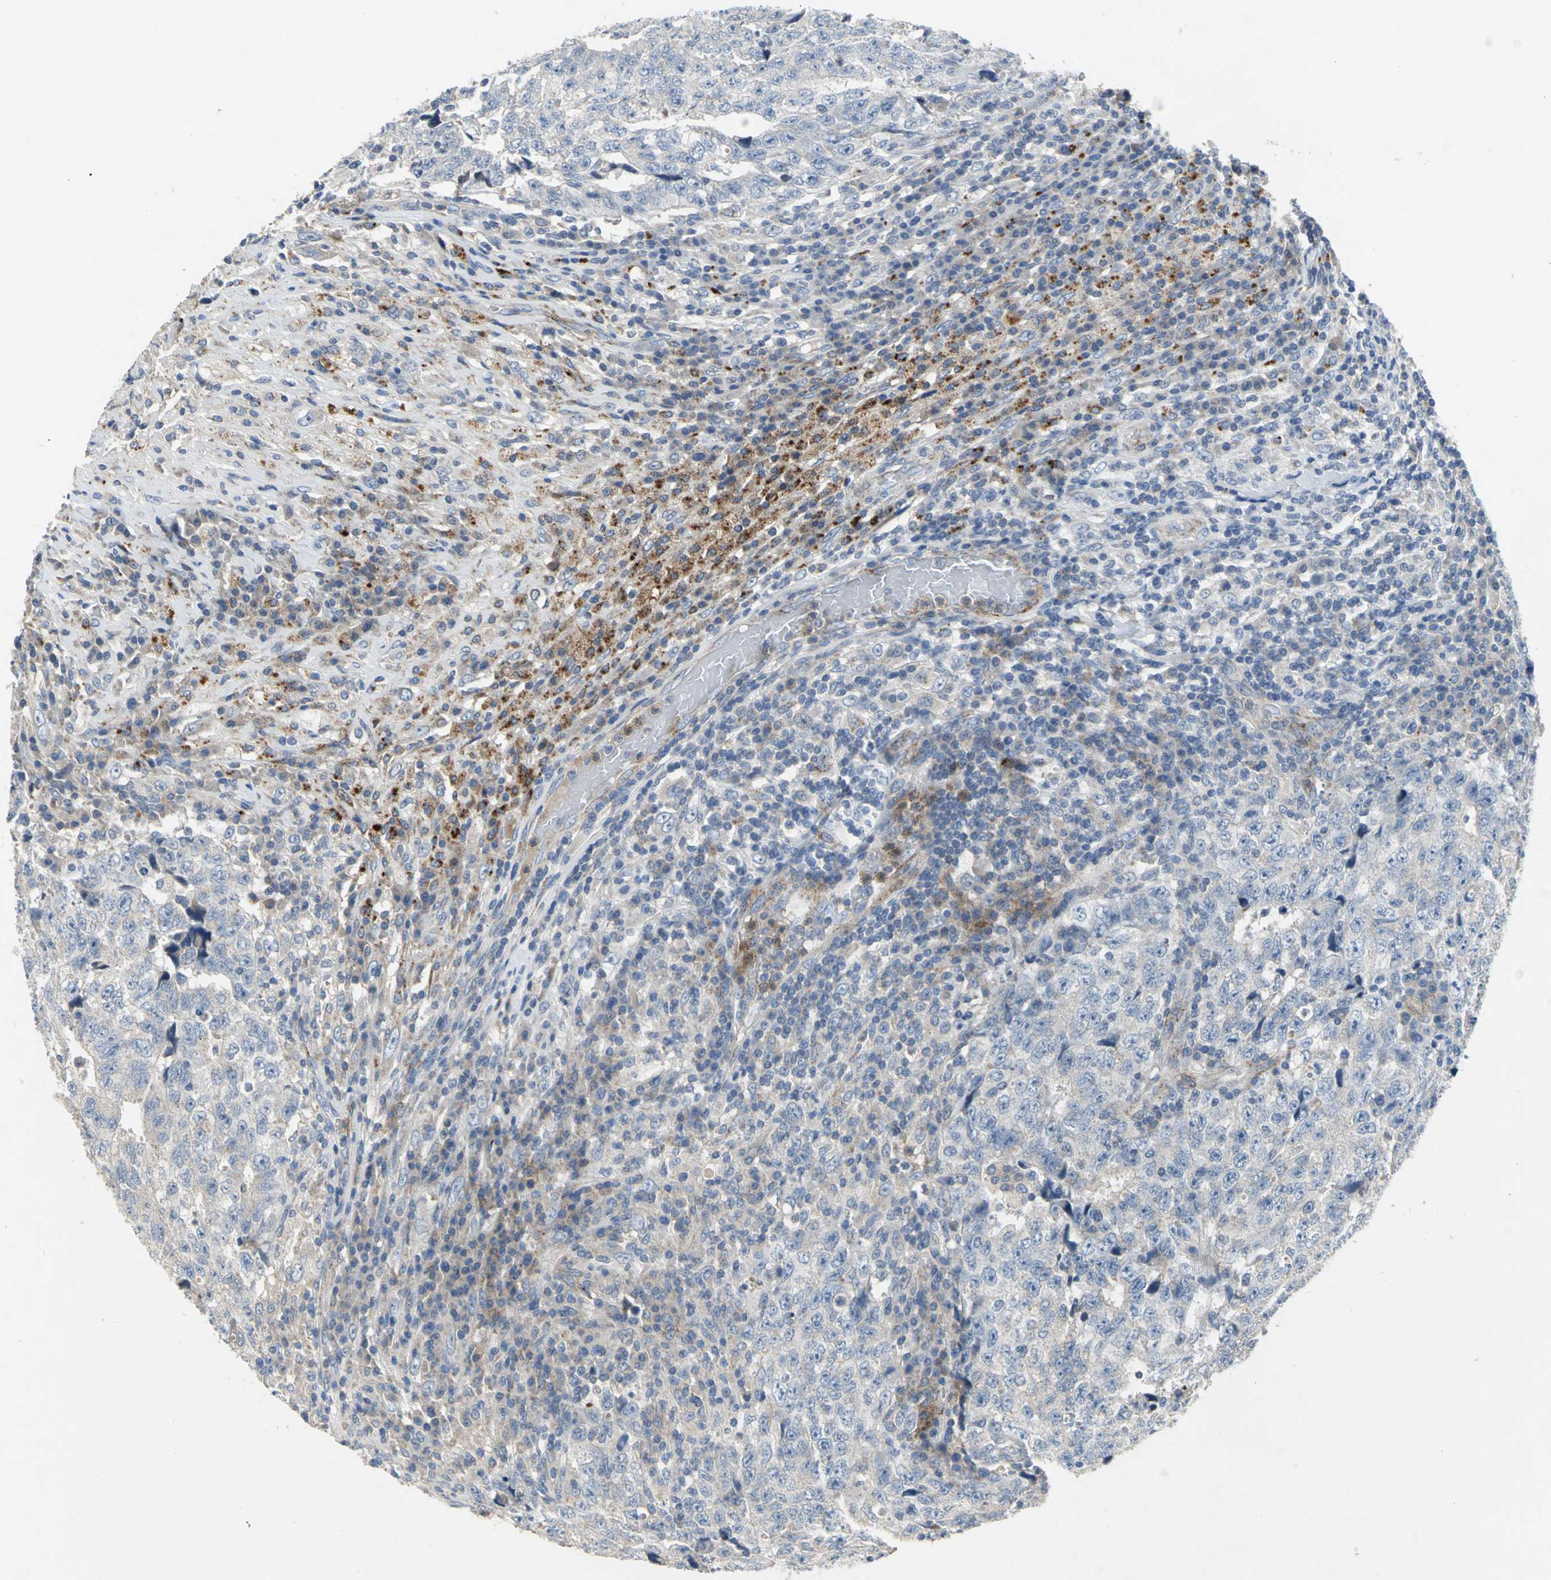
{"staining": {"intensity": "negative", "quantity": "none", "location": "none"}, "tissue": "testis cancer", "cell_type": "Tumor cells", "image_type": "cancer", "snomed": [{"axis": "morphology", "description": "Necrosis, NOS"}, {"axis": "morphology", "description": "Carcinoma, Embryonal, NOS"}, {"axis": "topography", "description": "Testis"}], "caption": "High magnification brightfield microscopy of testis cancer stained with DAB (brown) and counterstained with hematoxylin (blue): tumor cells show no significant positivity.", "gene": "SPPL2B", "patient": {"sex": "male", "age": 19}}